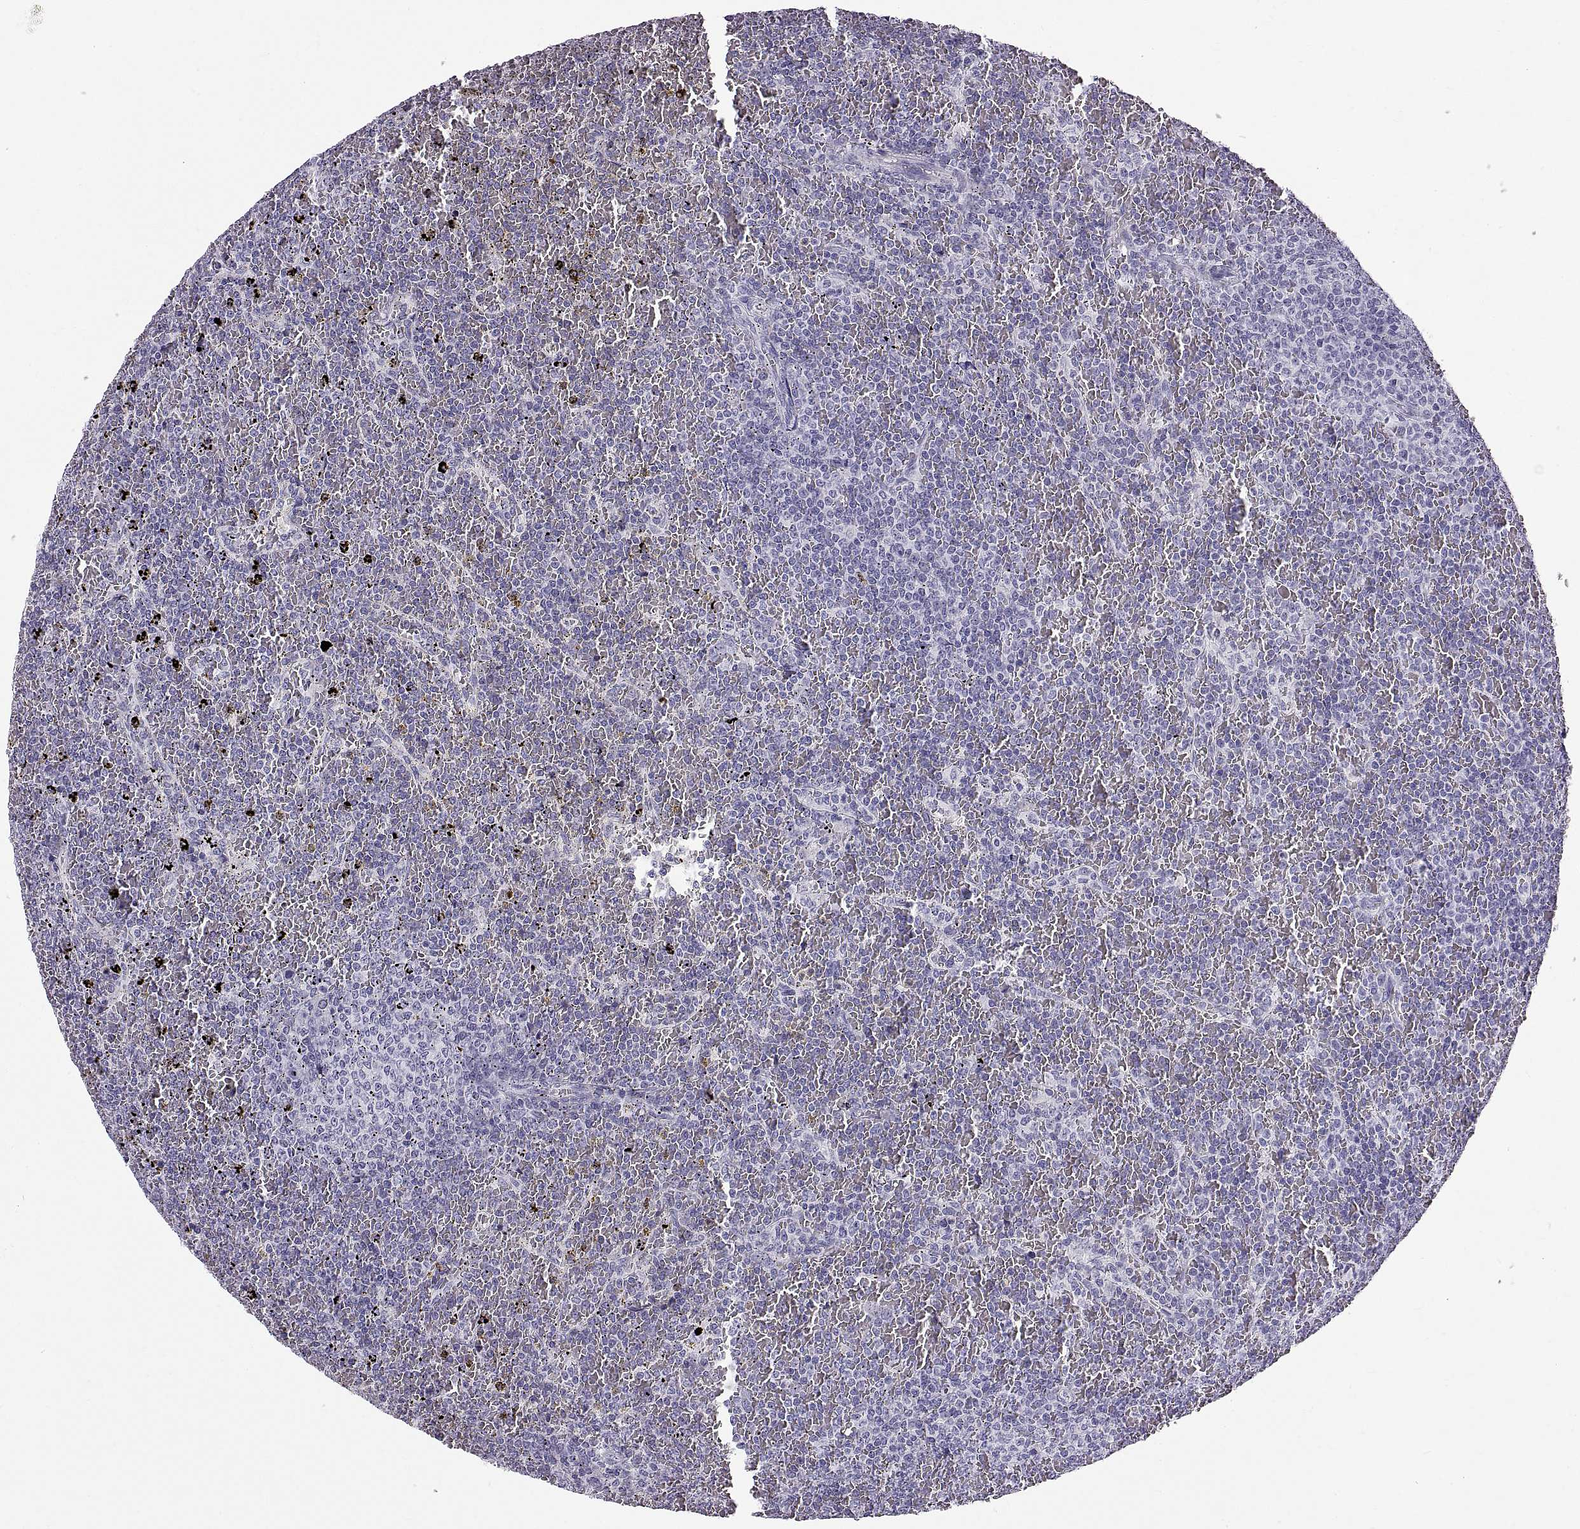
{"staining": {"intensity": "negative", "quantity": "none", "location": "none"}, "tissue": "lymphoma", "cell_type": "Tumor cells", "image_type": "cancer", "snomed": [{"axis": "morphology", "description": "Malignant lymphoma, non-Hodgkin's type, Low grade"}, {"axis": "topography", "description": "Spleen"}], "caption": "The histopathology image displays no significant staining in tumor cells of malignant lymphoma, non-Hodgkin's type (low-grade). Brightfield microscopy of immunohistochemistry (IHC) stained with DAB (brown) and hematoxylin (blue), captured at high magnification.", "gene": "WFDC8", "patient": {"sex": "female", "age": 77}}